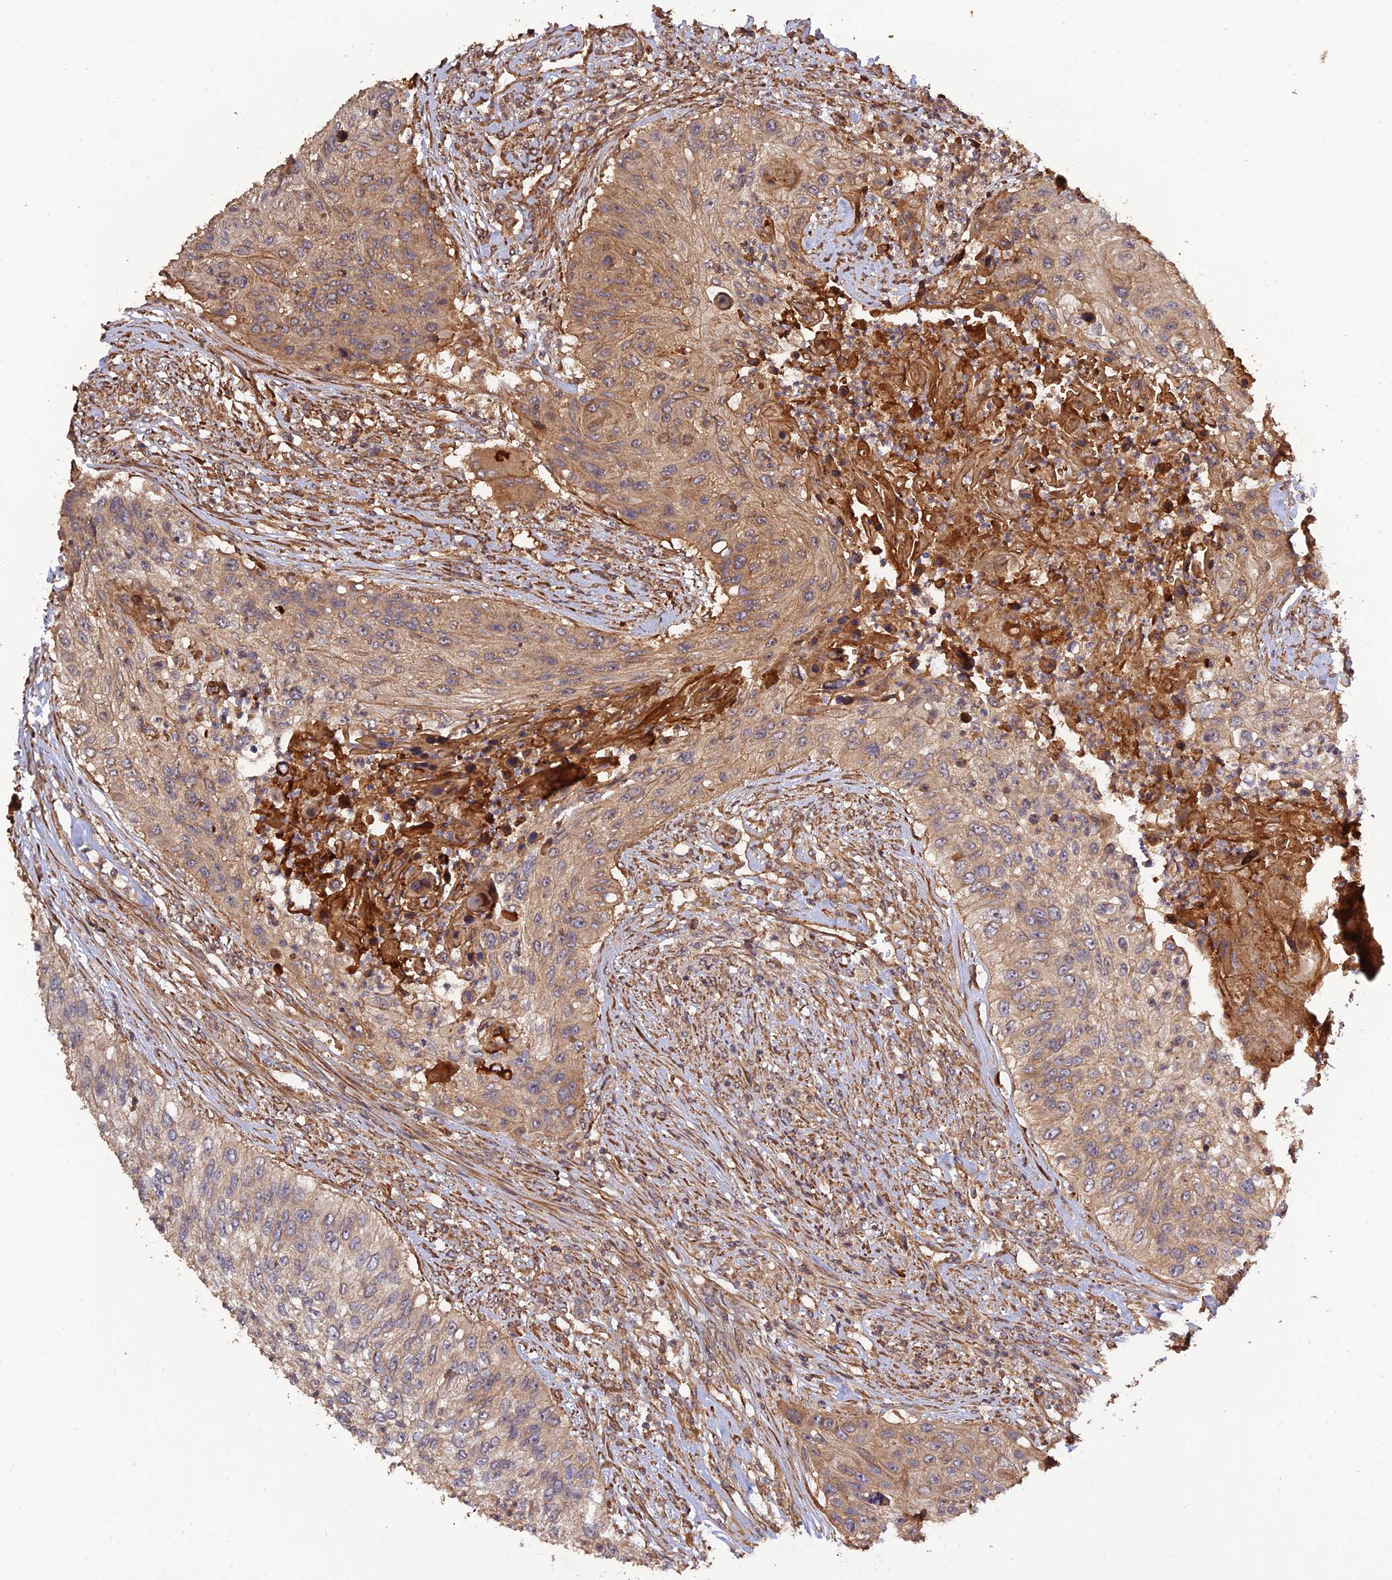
{"staining": {"intensity": "strong", "quantity": "25%-75%", "location": "cytoplasmic/membranous"}, "tissue": "urothelial cancer", "cell_type": "Tumor cells", "image_type": "cancer", "snomed": [{"axis": "morphology", "description": "Urothelial carcinoma, High grade"}, {"axis": "topography", "description": "Urinary bladder"}], "caption": "The histopathology image exhibits a brown stain indicating the presence of a protein in the cytoplasmic/membranous of tumor cells in high-grade urothelial carcinoma. The staining was performed using DAB, with brown indicating positive protein expression. Nuclei are stained blue with hematoxylin.", "gene": "CREBL2", "patient": {"sex": "female", "age": 60}}